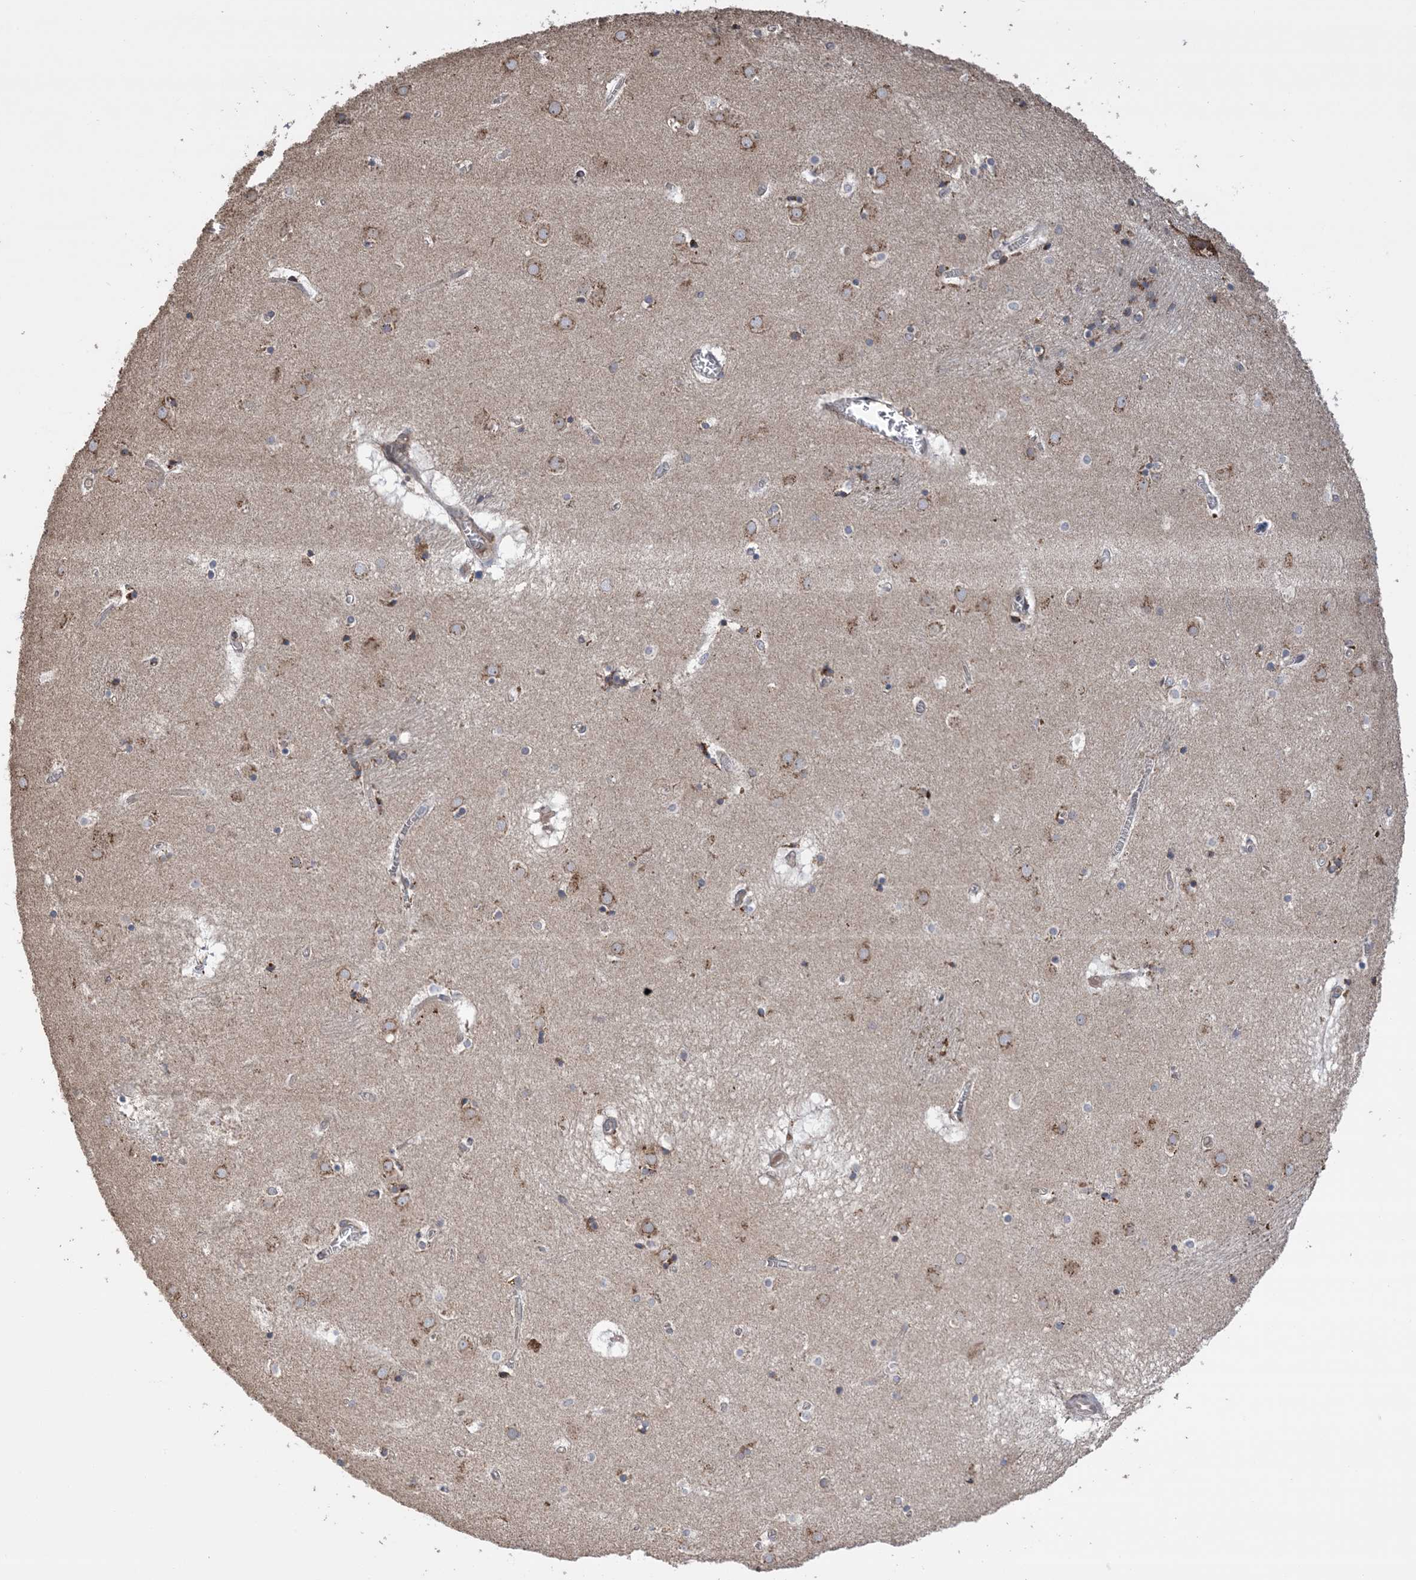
{"staining": {"intensity": "moderate", "quantity": "<25%", "location": "cytoplasmic/membranous"}, "tissue": "caudate", "cell_type": "Glial cells", "image_type": "normal", "snomed": [{"axis": "morphology", "description": "Normal tissue, NOS"}, {"axis": "topography", "description": "Lateral ventricle wall"}], "caption": "This histopathology image reveals benign caudate stained with IHC to label a protein in brown. The cytoplasmic/membranous of glial cells show moderate positivity for the protein. Nuclei are counter-stained blue.", "gene": "CLEC16A", "patient": {"sex": "male", "age": 70}}